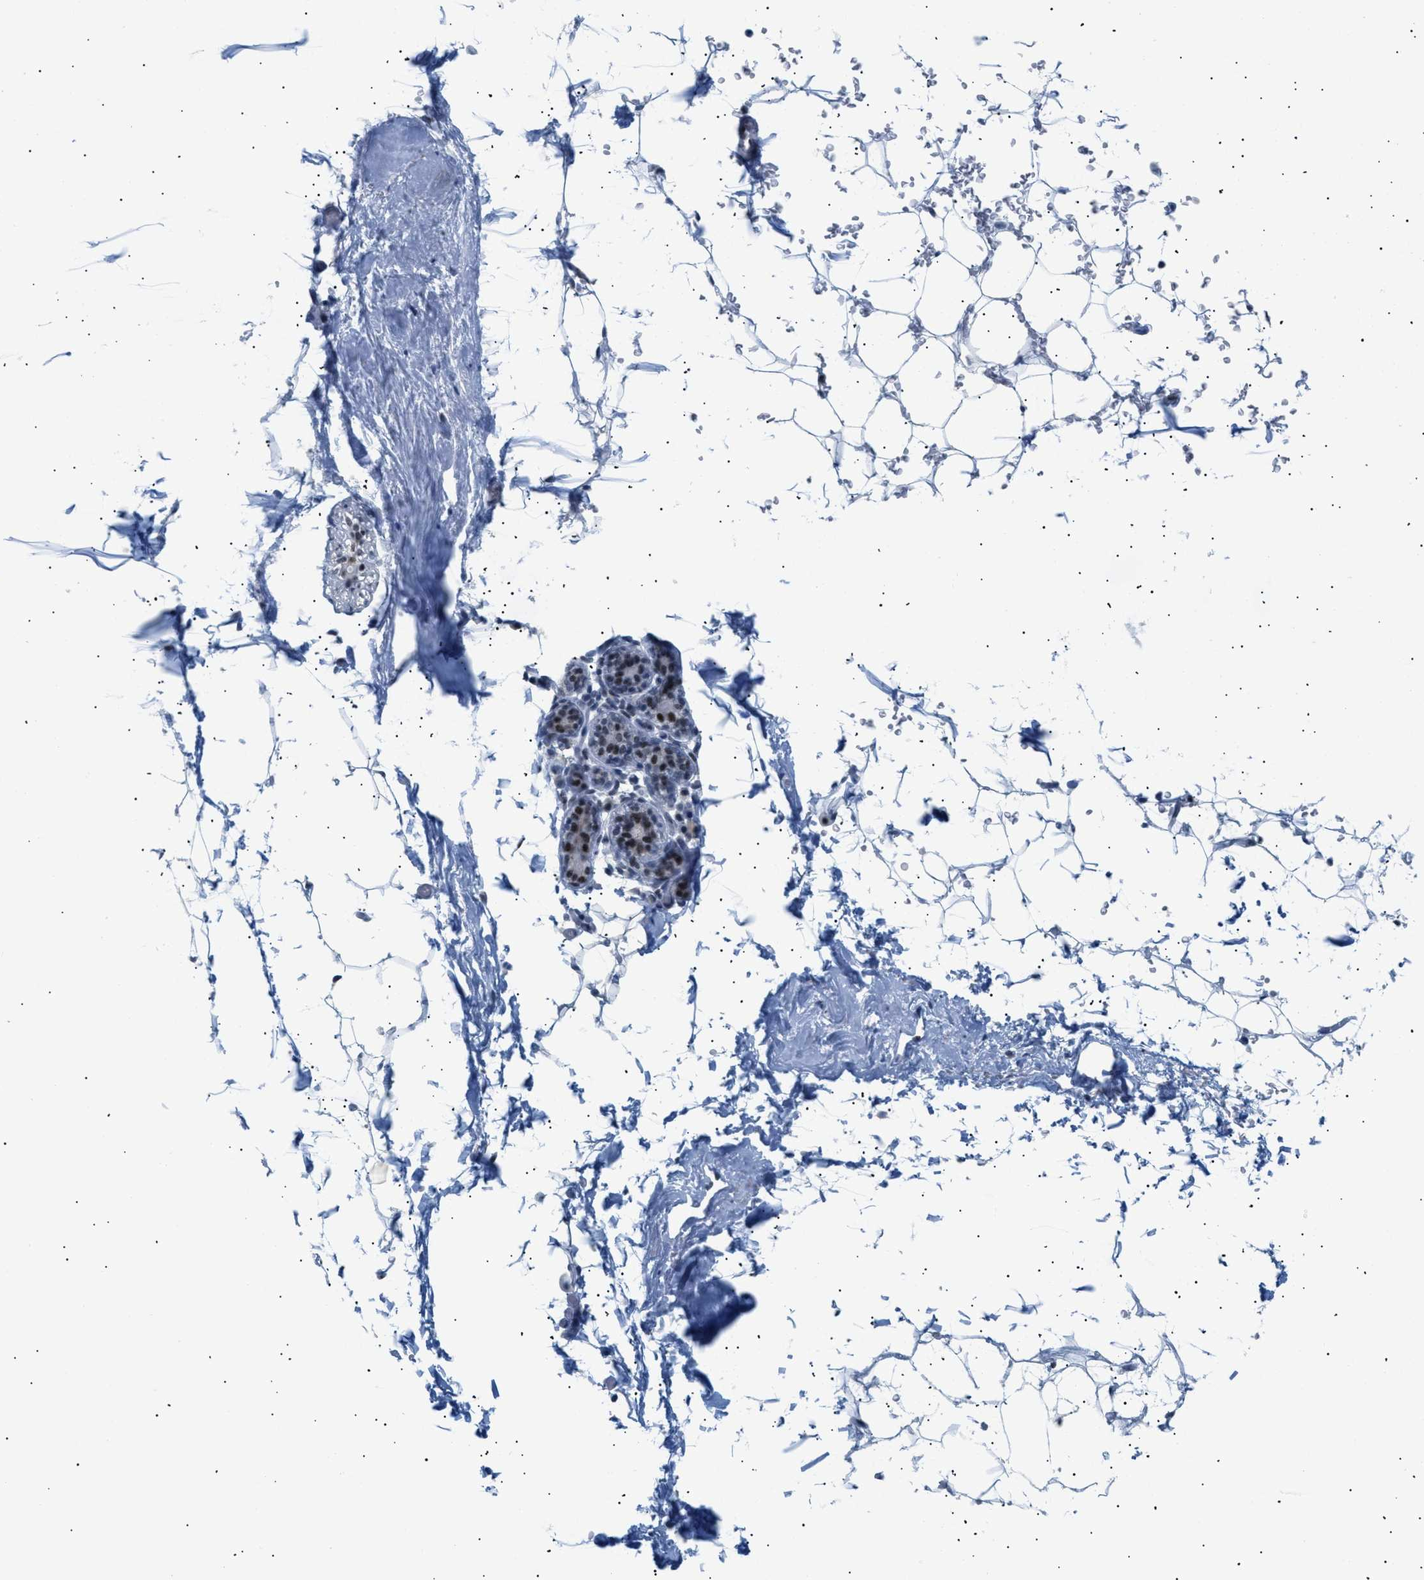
{"staining": {"intensity": "weak", "quantity": "25%-75%", "location": "nuclear"}, "tissue": "adipose tissue", "cell_type": "Adipocytes", "image_type": "normal", "snomed": [{"axis": "morphology", "description": "Normal tissue, NOS"}, {"axis": "topography", "description": "Breast"}, {"axis": "topography", "description": "Soft tissue"}], "caption": "A brown stain labels weak nuclear staining of a protein in adipocytes of benign adipose tissue. The staining is performed using DAB brown chromogen to label protein expression. The nuclei are counter-stained blue using hematoxylin.", "gene": "PPARD", "patient": {"sex": "female", "age": 75}}